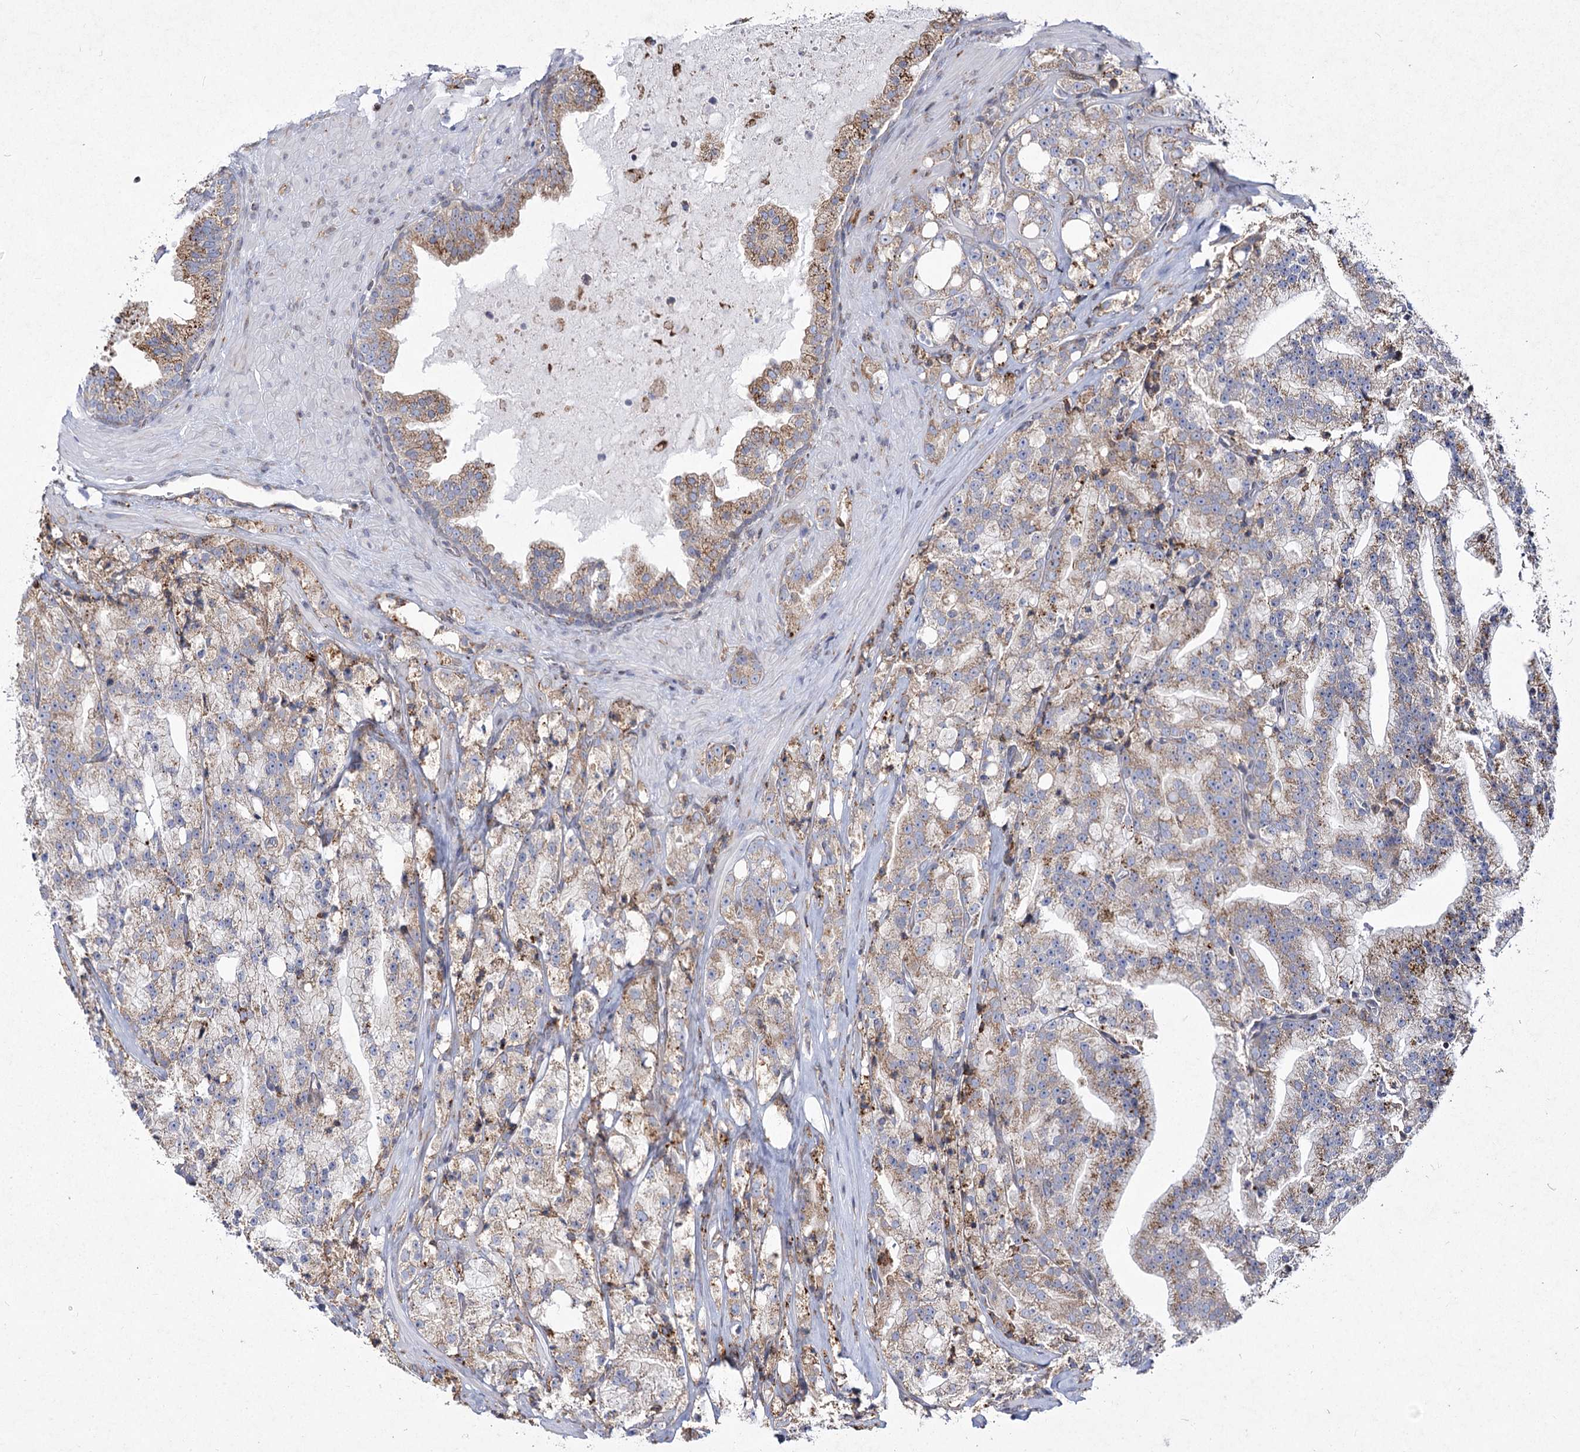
{"staining": {"intensity": "weak", "quantity": ">75%", "location": "cytoplasmic/membranous"}, "tissue": "prostate cancer", "cell_type": "Tumor cells", "image_type": "cancer", "snomed": [{"axis": "morphology", "description": "Adenocarcinoma, High grade"}, {"axis": "topography", "description": "Prostate"}], "caption": "Human prostate cancer (high-grade adenocarcinoma) stained with a protein marker shows weak staining in tumor cells.", "gene": "NHLRC2", "patient": {"sex": "male", "age": 64}}